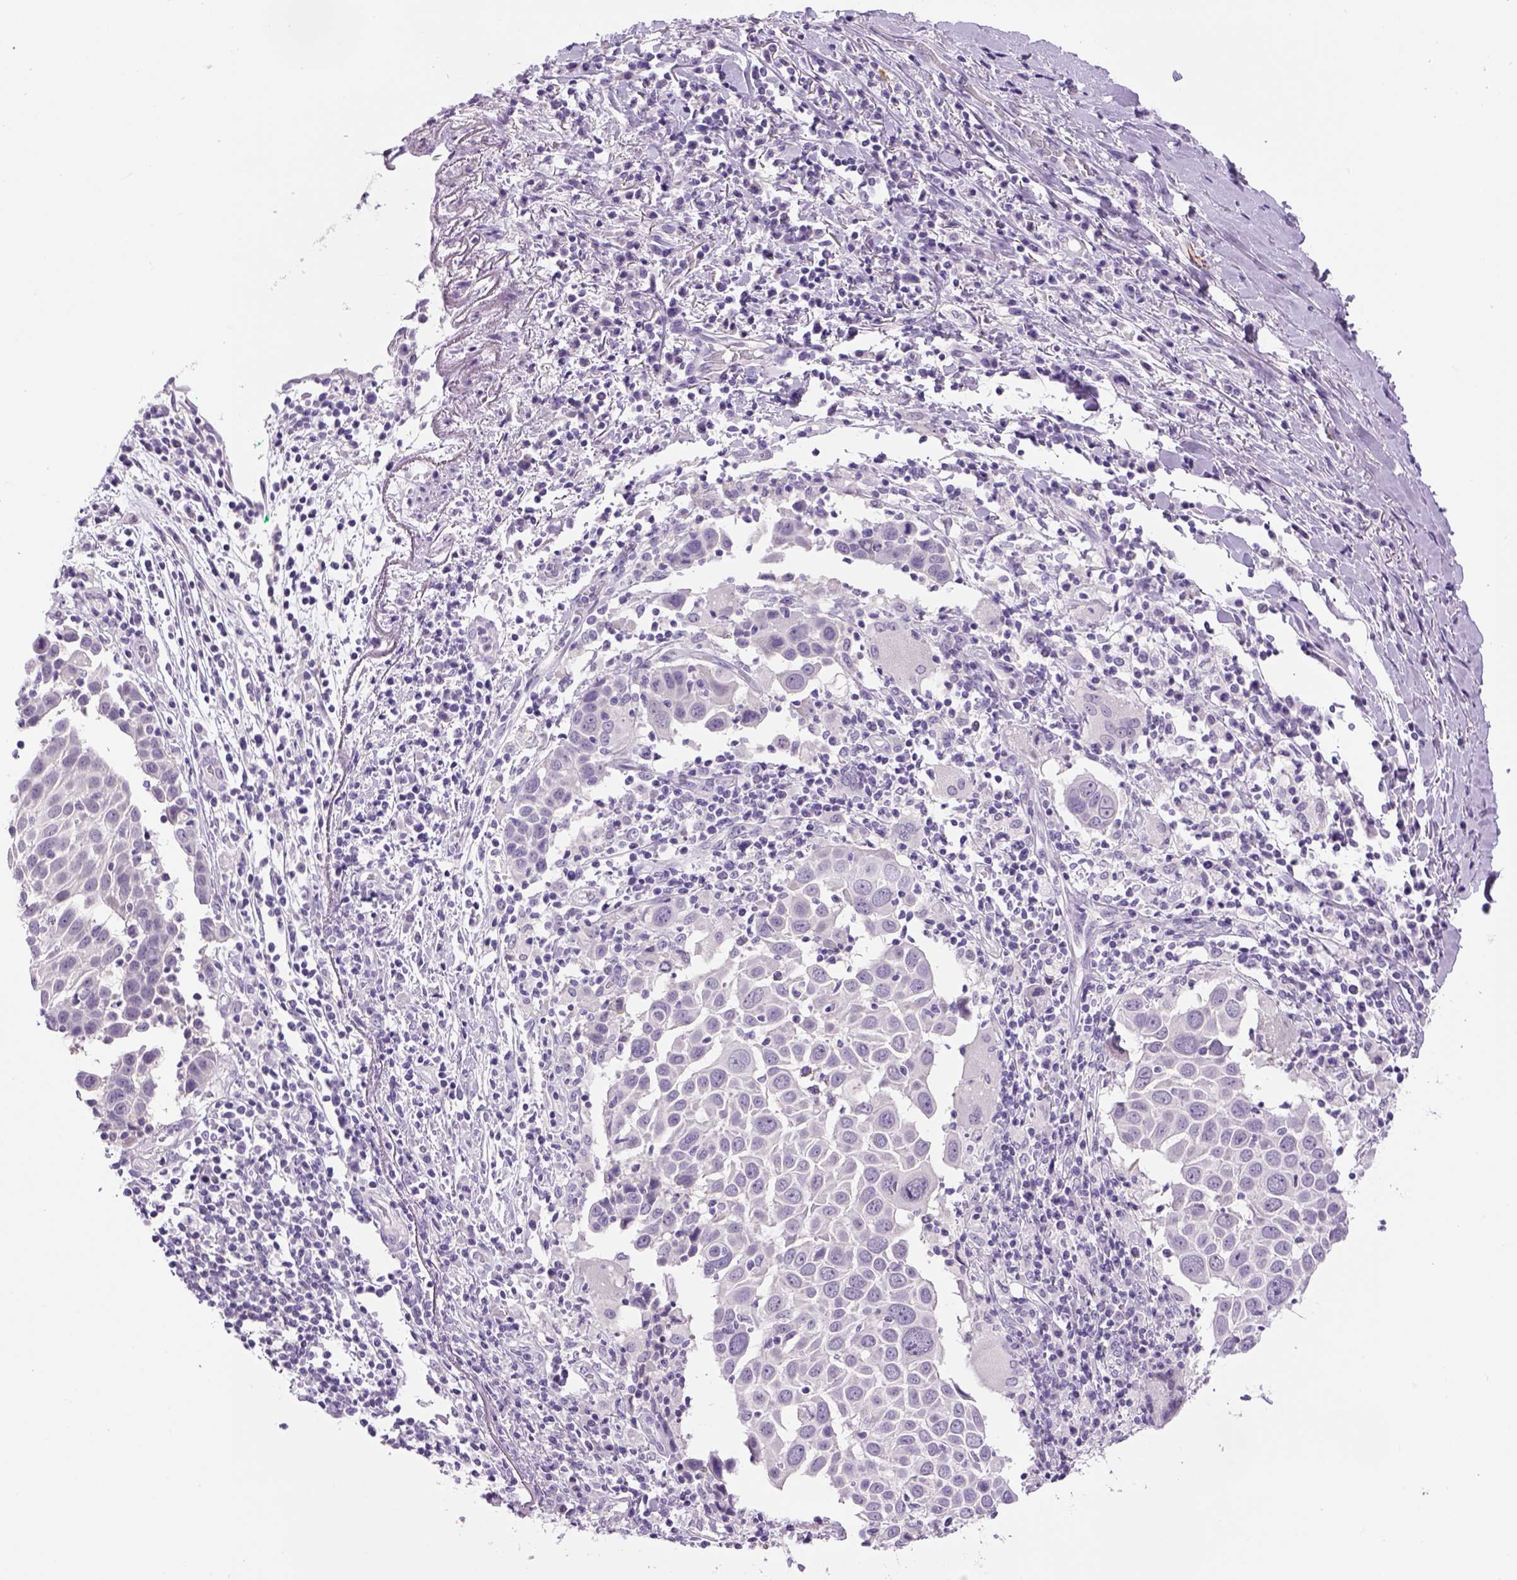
{"staining": {"intensity": "negative", "quantity": "none", "location": "none"}, "tissue": "lung cancer", "cell_type": "Tumor cells", "image_type": "cancer", "snomed": [{"axis": "morphology", "description": "Squamous cell carcinoma, NOS"}, {"axis": "topography", "description": "Lung"}], "caption": "The IHC image has no significant positivity in tumor cells of lung cancer tissue. Nuclei are stained in blue.", "gene": "DBH", "patient": {"sex": "male", "age": 57}}